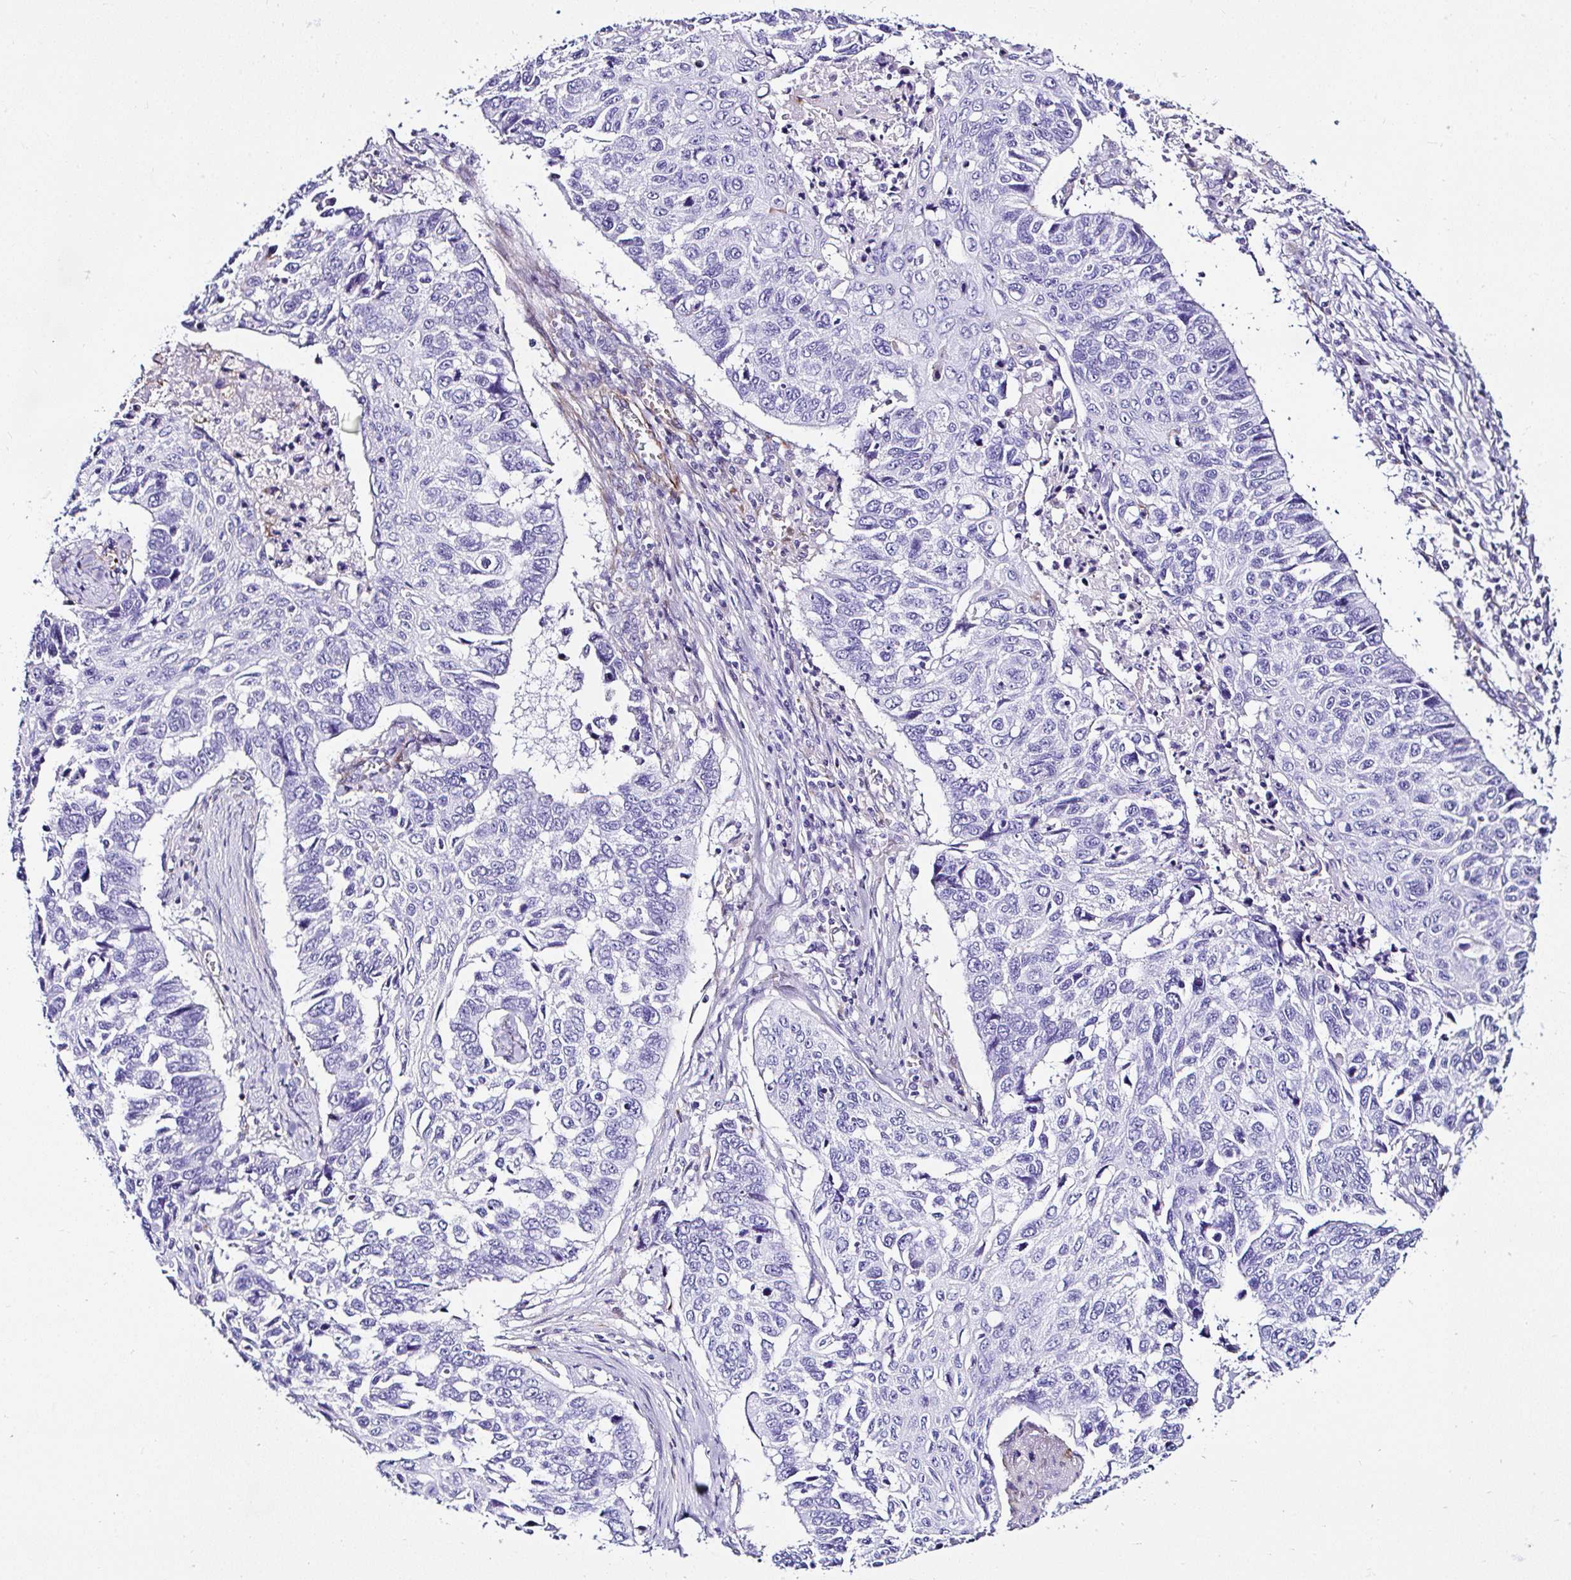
{"staining": {"intensity": "negative", "quantity": "none", "location": "none"}, "tissue": "lung cancer", "cell_type": "Tumor cells", "image_type": "cancer", "snomed": [{"axis": "morphology", "description": "Squamous cell carcinoma, NOS"}, {"axis": "topography", "description": "Lung"}], "caption": "The image reveals no significant positivity in tumor cells of lung squamous cell carcinoma. (IHC, brightfield microscopy, high magnification).", "gene": "DEPDC5", "patient": {"sex": "male", "age": 62}}